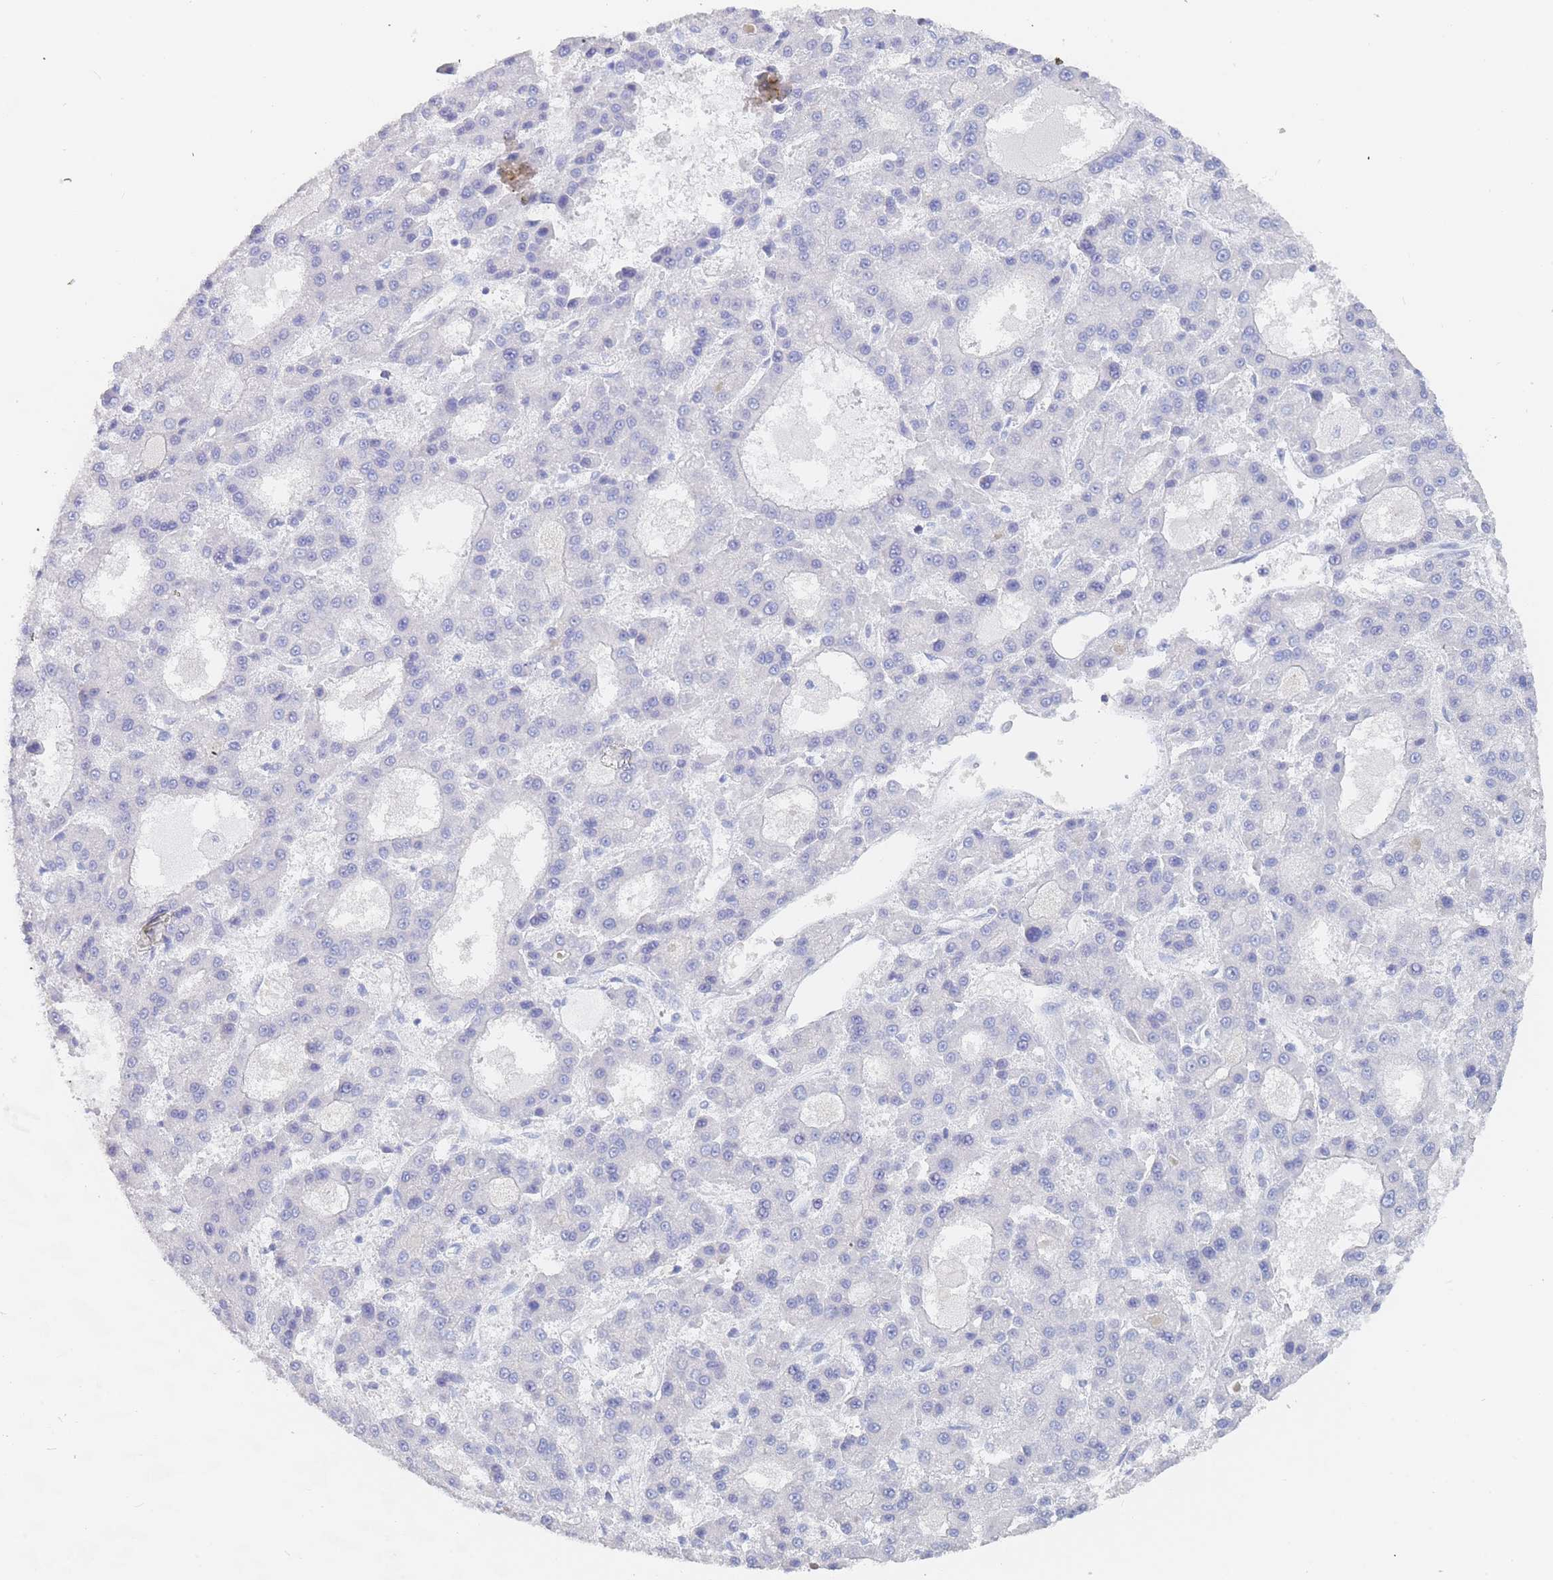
{"staining": {"intensity": "negative", "quantity": "none", "location": "none"}, "tissue": "liver cancer", "cell_type": "Tumor cells", "image_type": "cancer", "snomed": [{"axis": "morphology", "description": "Carcinoma, Hepatocellular, NOS"}, {"axis": "topography", "description": "Liver"}], "caption": "A micrograph of human hepatocellular carcinoma (liver) is negative for staining in tumor cells.", "gene": "SLC25A35", "patient": {"sex": "male", "age": 70}}